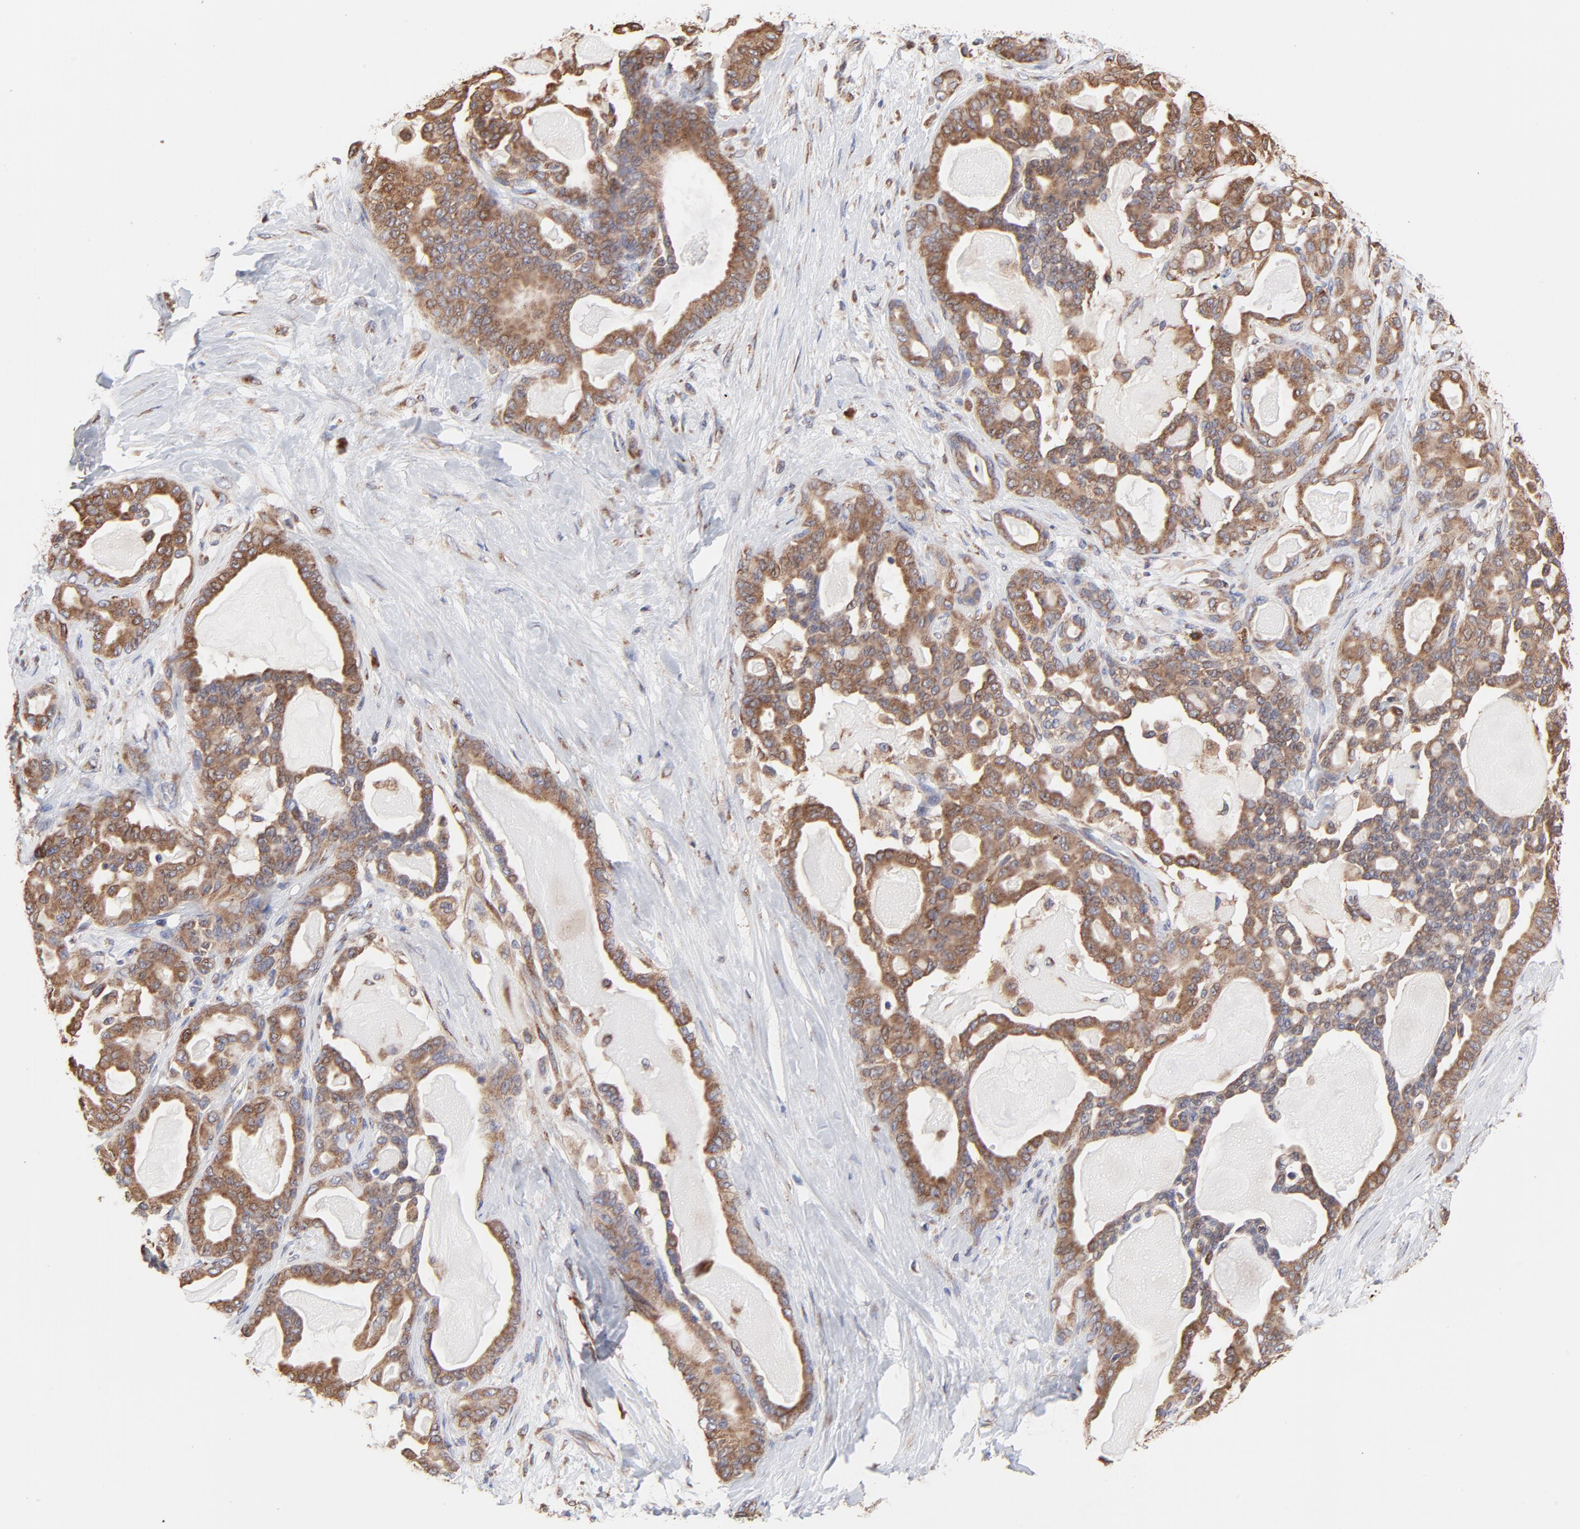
{"staining": {"intensity": "moderate", "quantity": ">75%", "location": "cytoplasmic/membranous"}, "tissue": "pancreatic cancer", "cell_type": "Tumor cells", "image_type": "cancer", "snomed": [{"axis": "morphology", "description": "Adenocarcinoma, NOS"}, {"axis": "topography", "description": "Pancreas"}], "caption": "The micrograph displays staining of adenocarcinoma (pancreatic), revealing moderate cytoplasmic/membranous protein positivity (brown color) within tumor cells.", "gene": "LMAN1", "patient": {"sex": "male", "age": 63}}